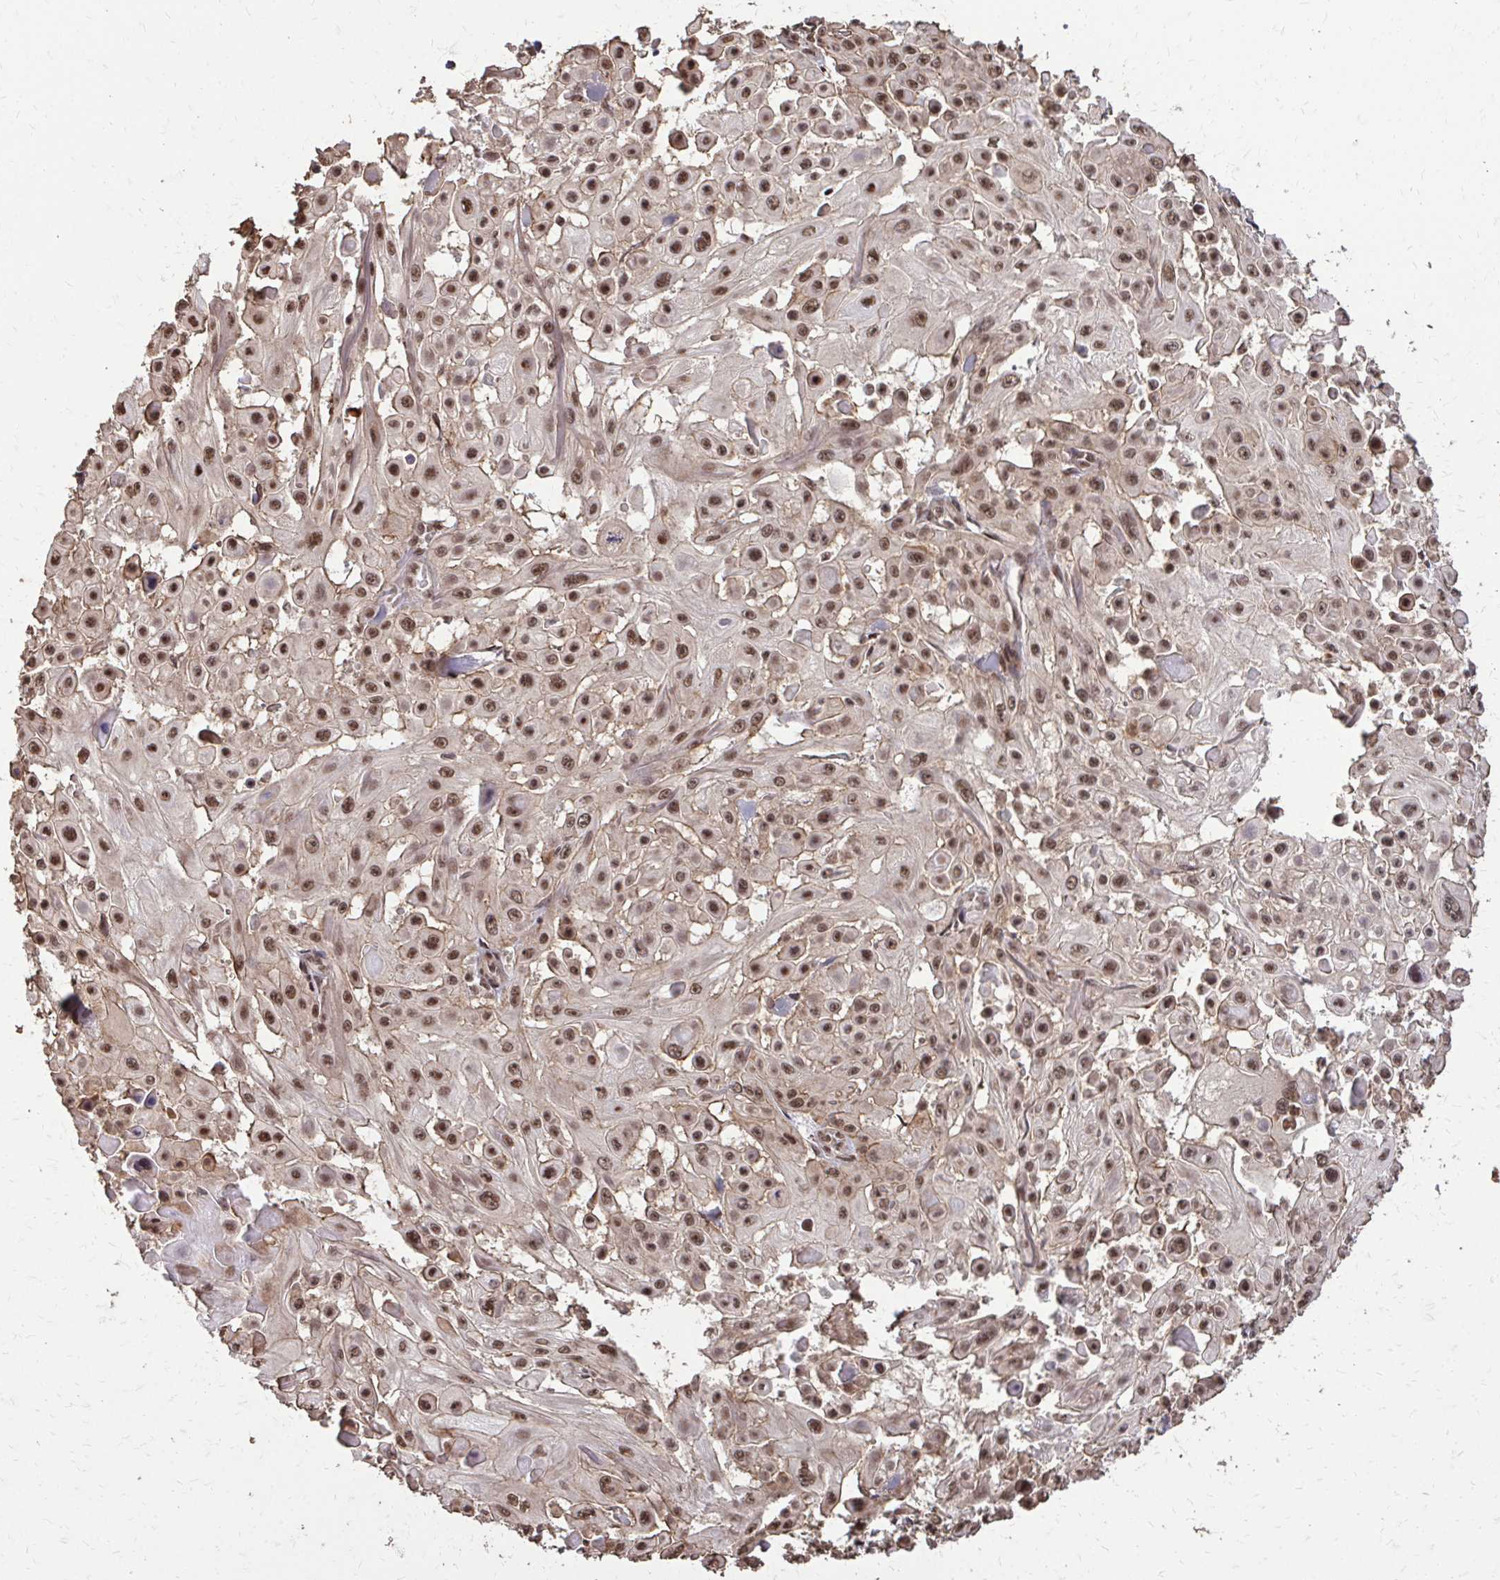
{"staining": {"intensity": "moderate", "quantity": ">75%", "location": "nuclear"}, "tissue": "skin cancer", "cell_type": "Tumor cells", "image_type": "cancer", "snomed": [{"axis": "morphology", "description": "Squamous cell carcinoma, NOS"}, {"axis": "topography", "description": "Skin"}], "caption": "This is a histology image of IHC staining of squamous cell carcinoma (skin), which shows moderate positivity in the nuclear of tumor cells.", "gene": "SS18", "patient": {"sex": "male", "age": 91}}